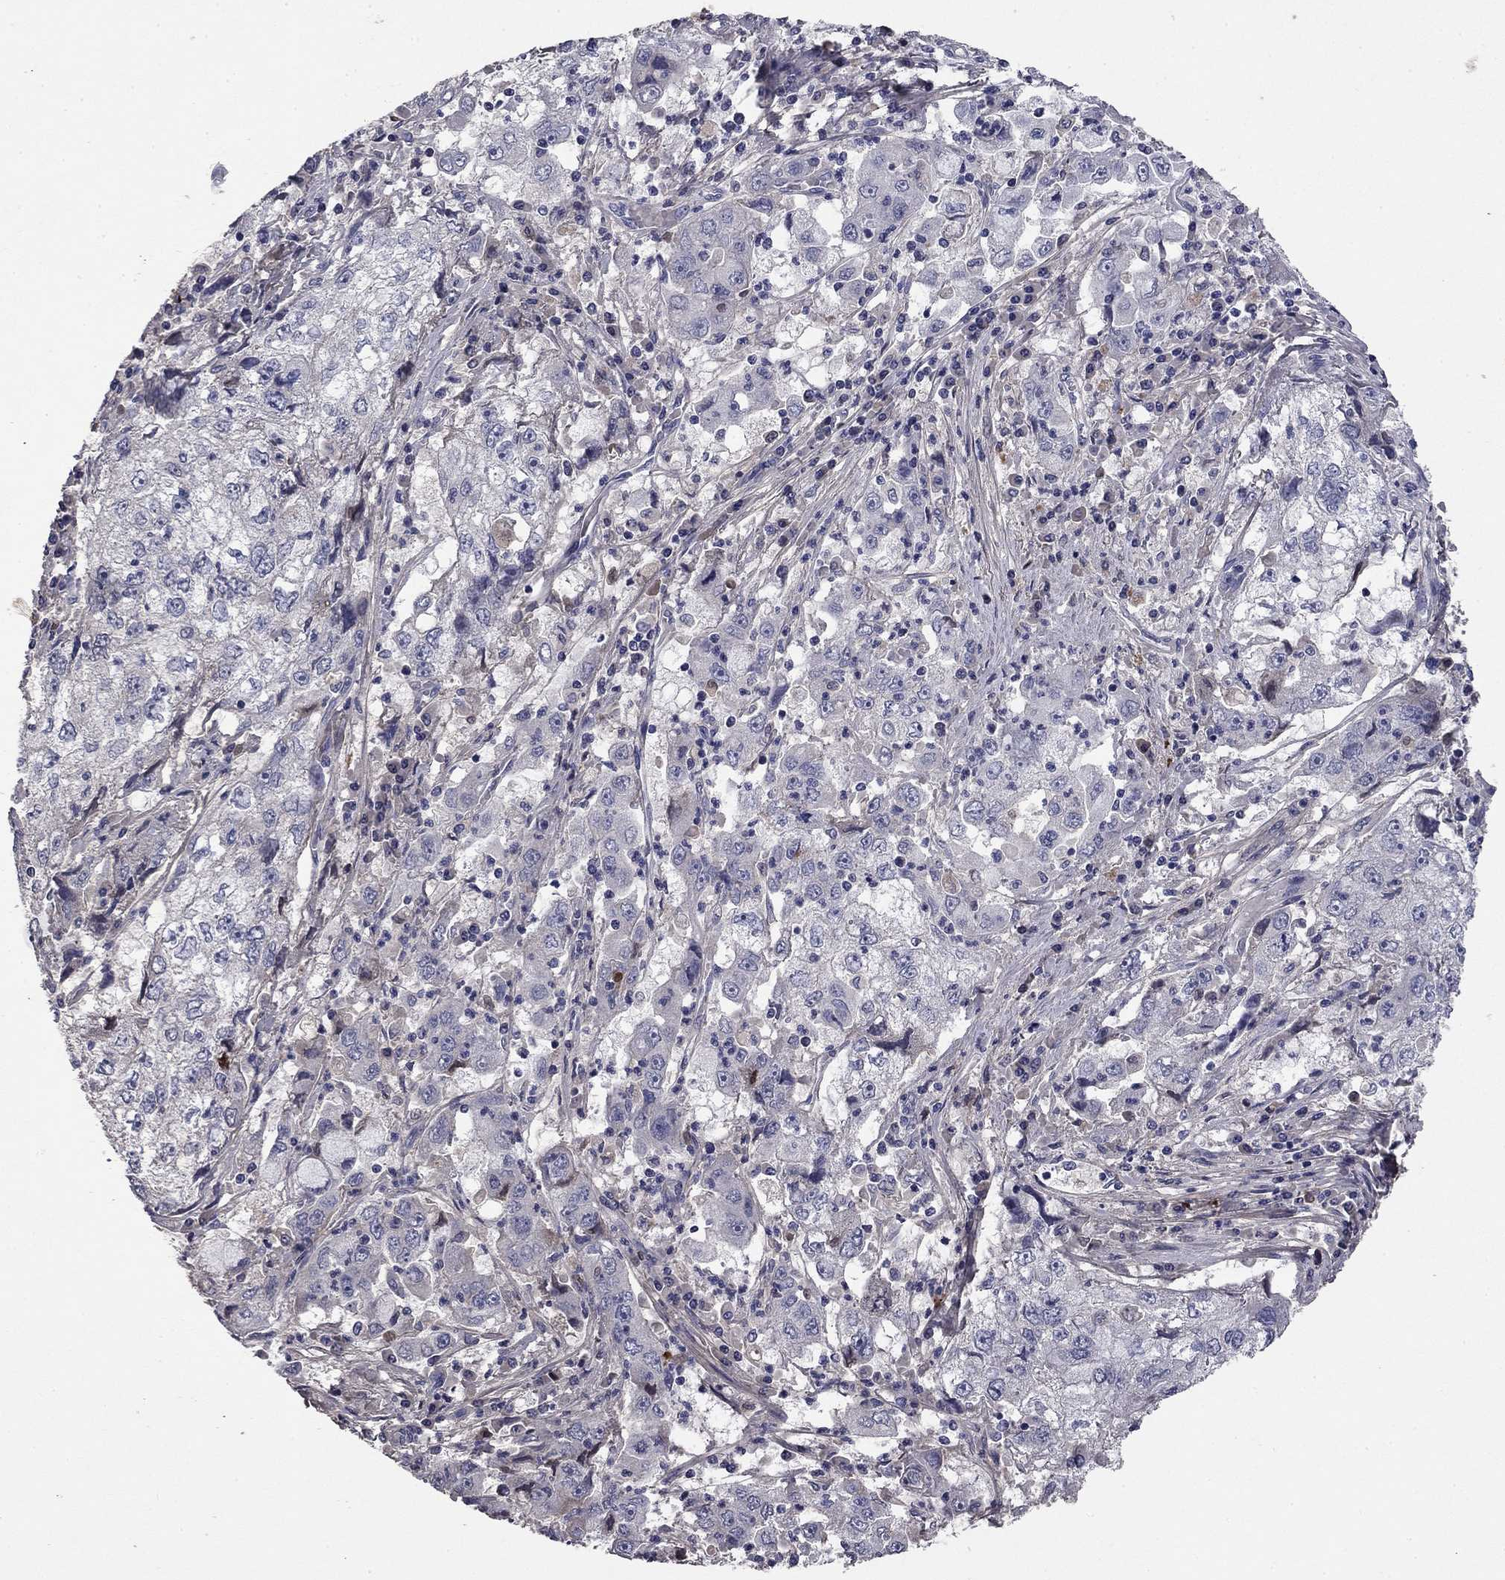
{"staining": {"intensity": "negative", "quantity": "none", "location": "none"}, "tissue": "cervical cancer", "cell_type": "Tumor cells", "image_type": "cancer", "snomed": [{"axis": "morphology", "description": "Squamous cell carcinoma, NOS"}, {"axis": "topography", "description": "Cervix"}], "caption": "There is no significant expression in tumor cells of cervical cancer.", "gene": "COL2A1", "patient": {"sex": "female", "age": 36}}